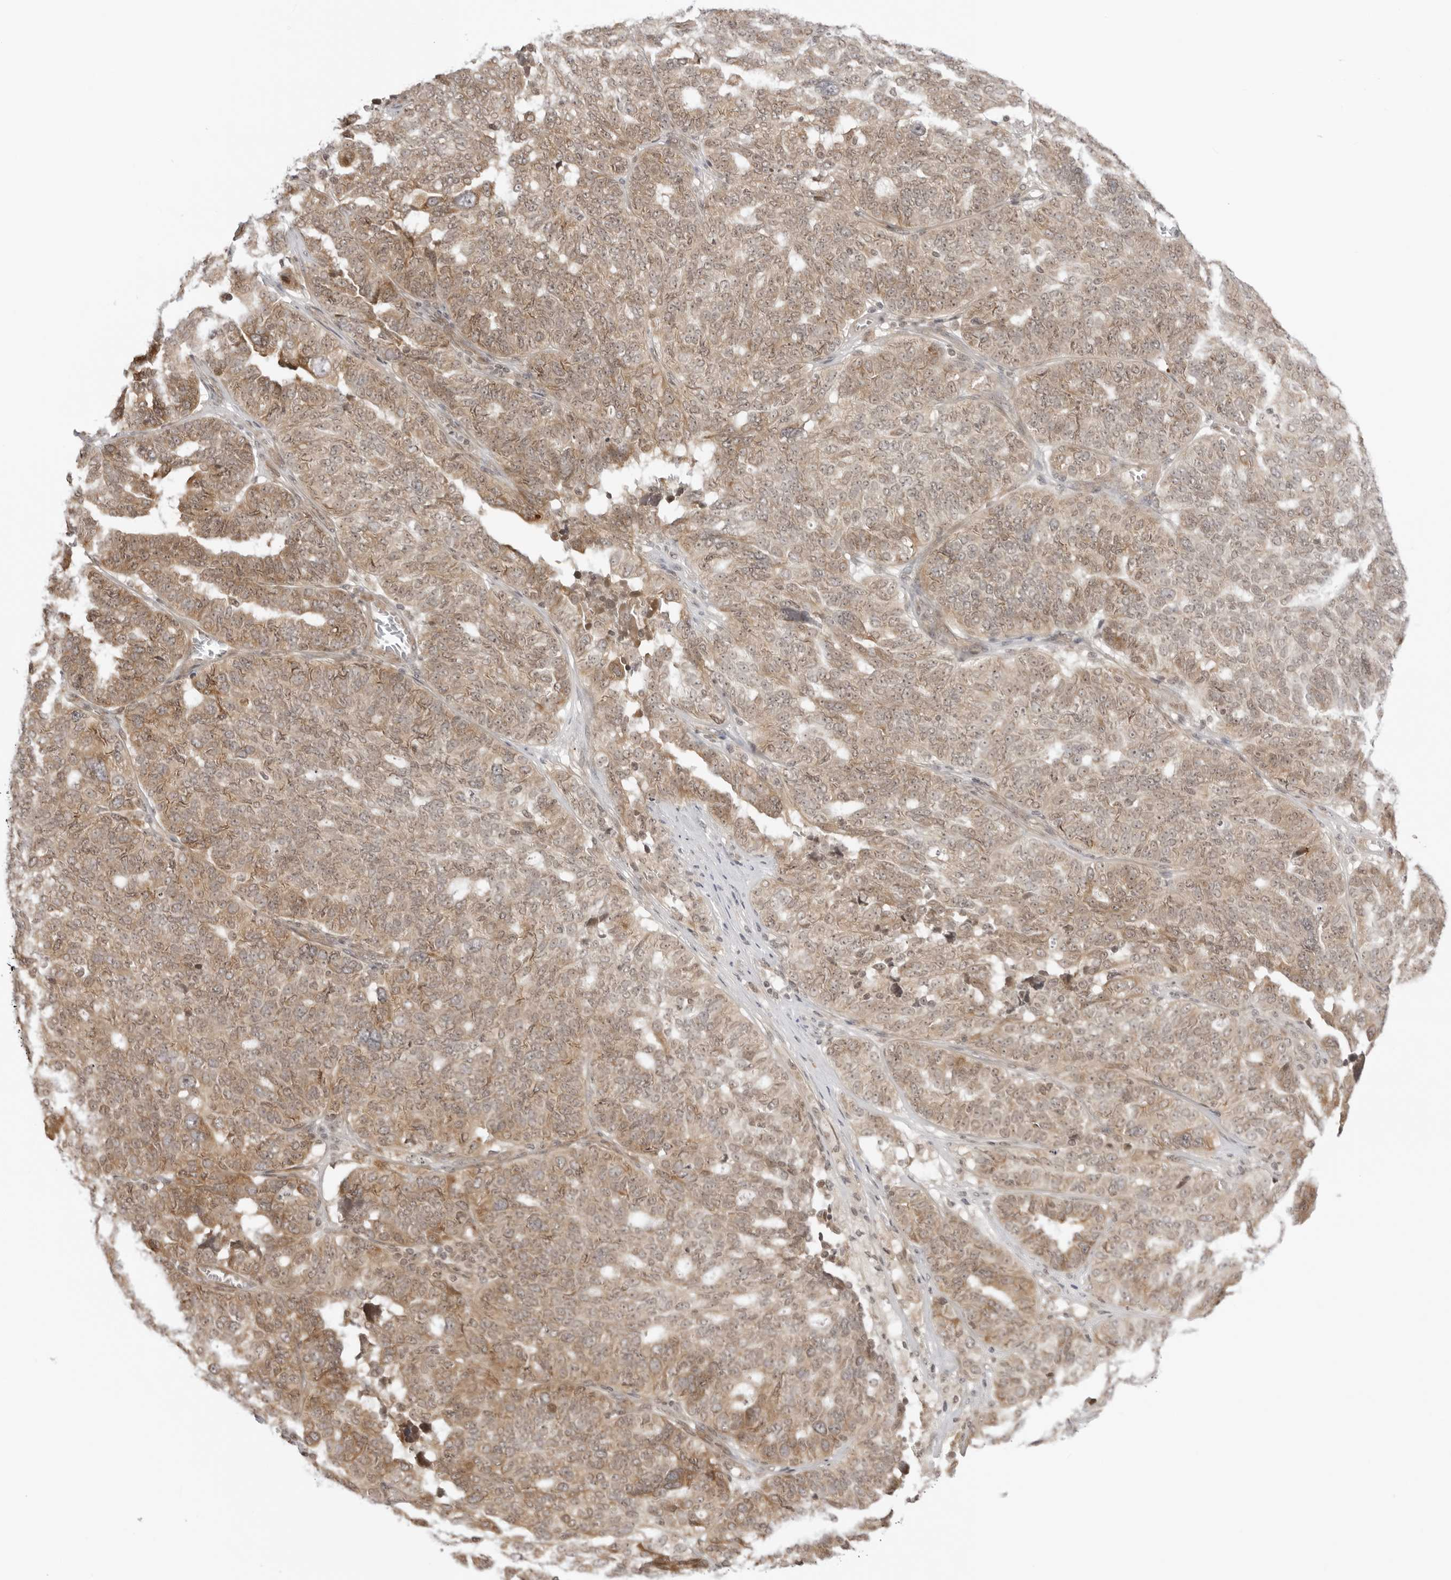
{"staining": {"intensity": "moderate", "quantity": ">75%", "location": "cytoplasmic/membranous"}, "tissue": "ovarian cancer", "cell_type": "Tumor cells", "image_type": "cancer", "snomed": [{"axis": "morphology", "description": "Cystadenocarcinoma, serous, NOS"}, {"axis": "topography", "description": "Ovary"}], "caption": "This photomicrograph displays immunohistochemistry (IHC) staining of ovarian cancer (serous cystadenocarcinoma), with medium moderate cytoplasmic/membranous expression in approximately >75% of tumor cells.", "gene": "PRRC2C", "patient": {"sex": "female", "age": 59}}